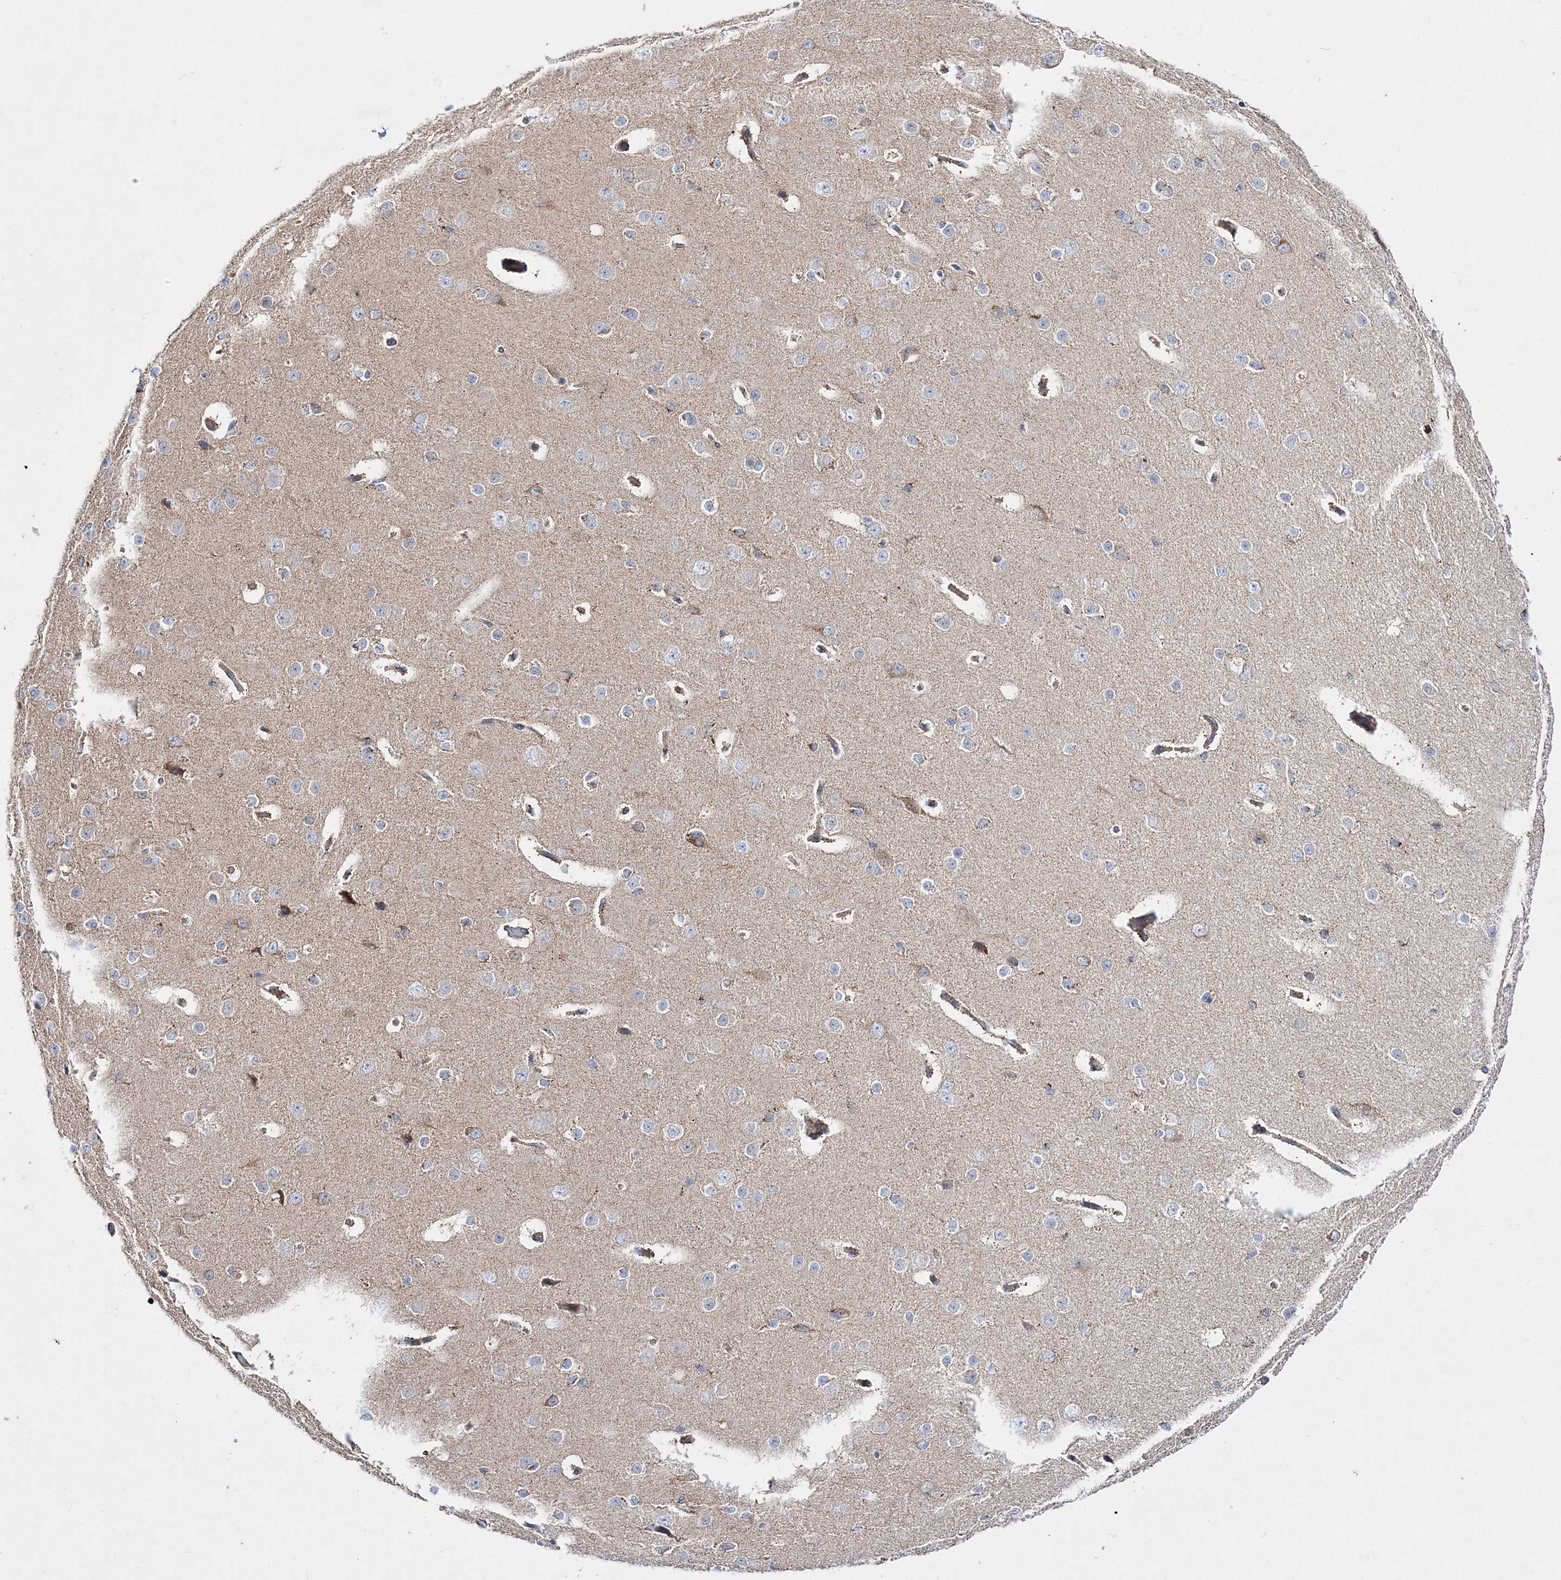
{"staining": {"intensity": "moderate", "quantity": "25%-75%", "location": "cytoplasmic/membranous"}, "tissue": "cerebral cortex", "cell_type": "Endothelial cells", "image_type": "normal", "snomed": [{"axis": "morphology", "description": "Normal tissue, NOS"}, {"axis": "morphology", "description": "Developmental malformation"}, {"axis": "topography", "description": "Cerebral cortex"}], "caption": "A brown stain highlights moderate cytoplasmic/membranous positivity of a protein in endothelial cells of normal cerebral cortex.", "gene": "NGLY1", "patient": {"sex": "female", "age": 30}}